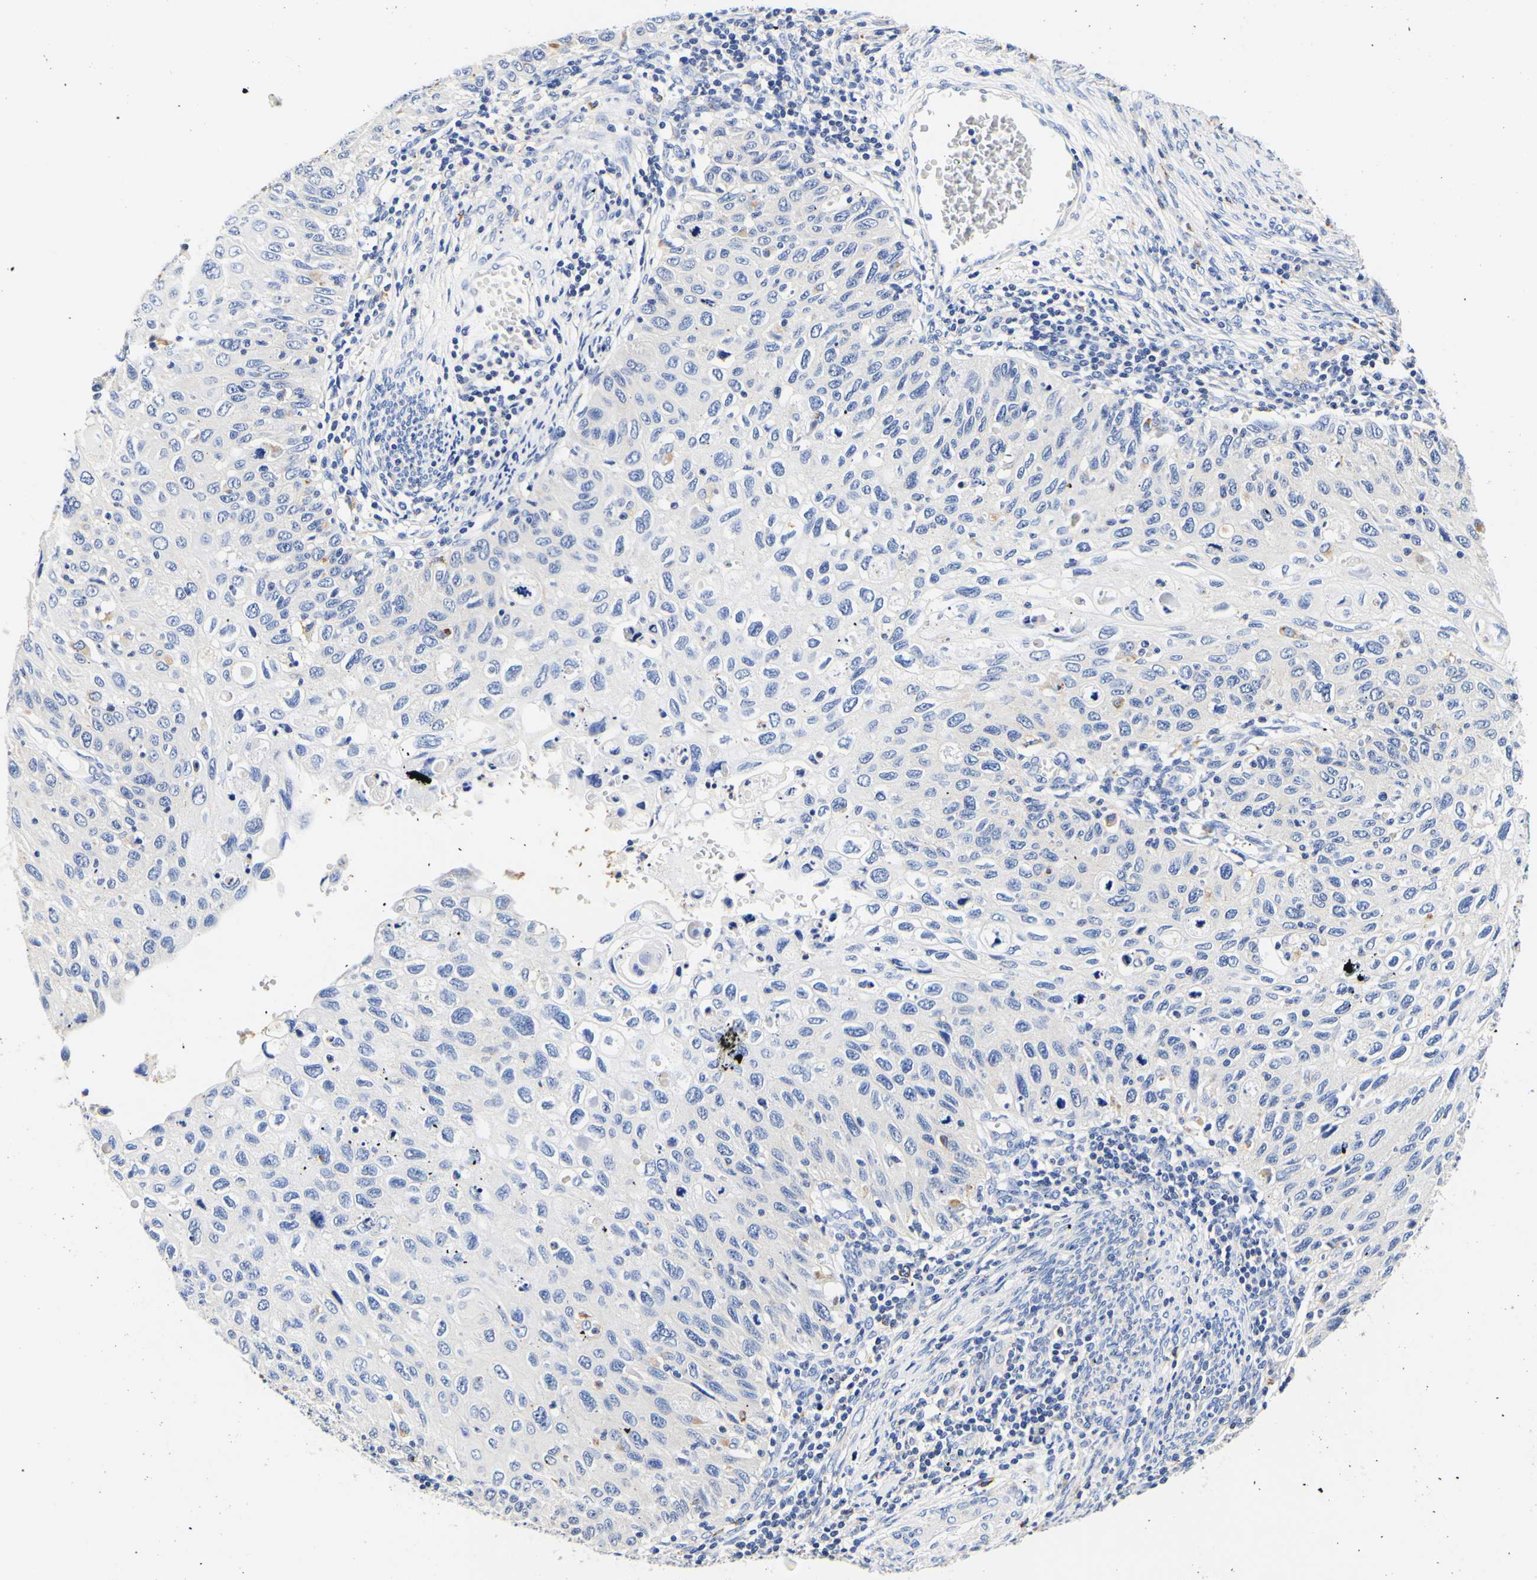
{"staining": {"intensity": "weak", "quantity": "<25%", "location": "cytoplasmic/membranous"}, "tissue": "cervical cancer", "cell_type": "Tumor cells", "image_type": "cancer", "snomed": [{"axis": "morphology", "description": "Squamous cell carcinoma, NOS"}, {"axis": "topography", "description": "Cervix"}], "caption": "Tumor cells show no significant expression in squamous cell carcinoma (cervical).", "gene": "CAMK4", "patient": {"sex": "female", "age": 70}}